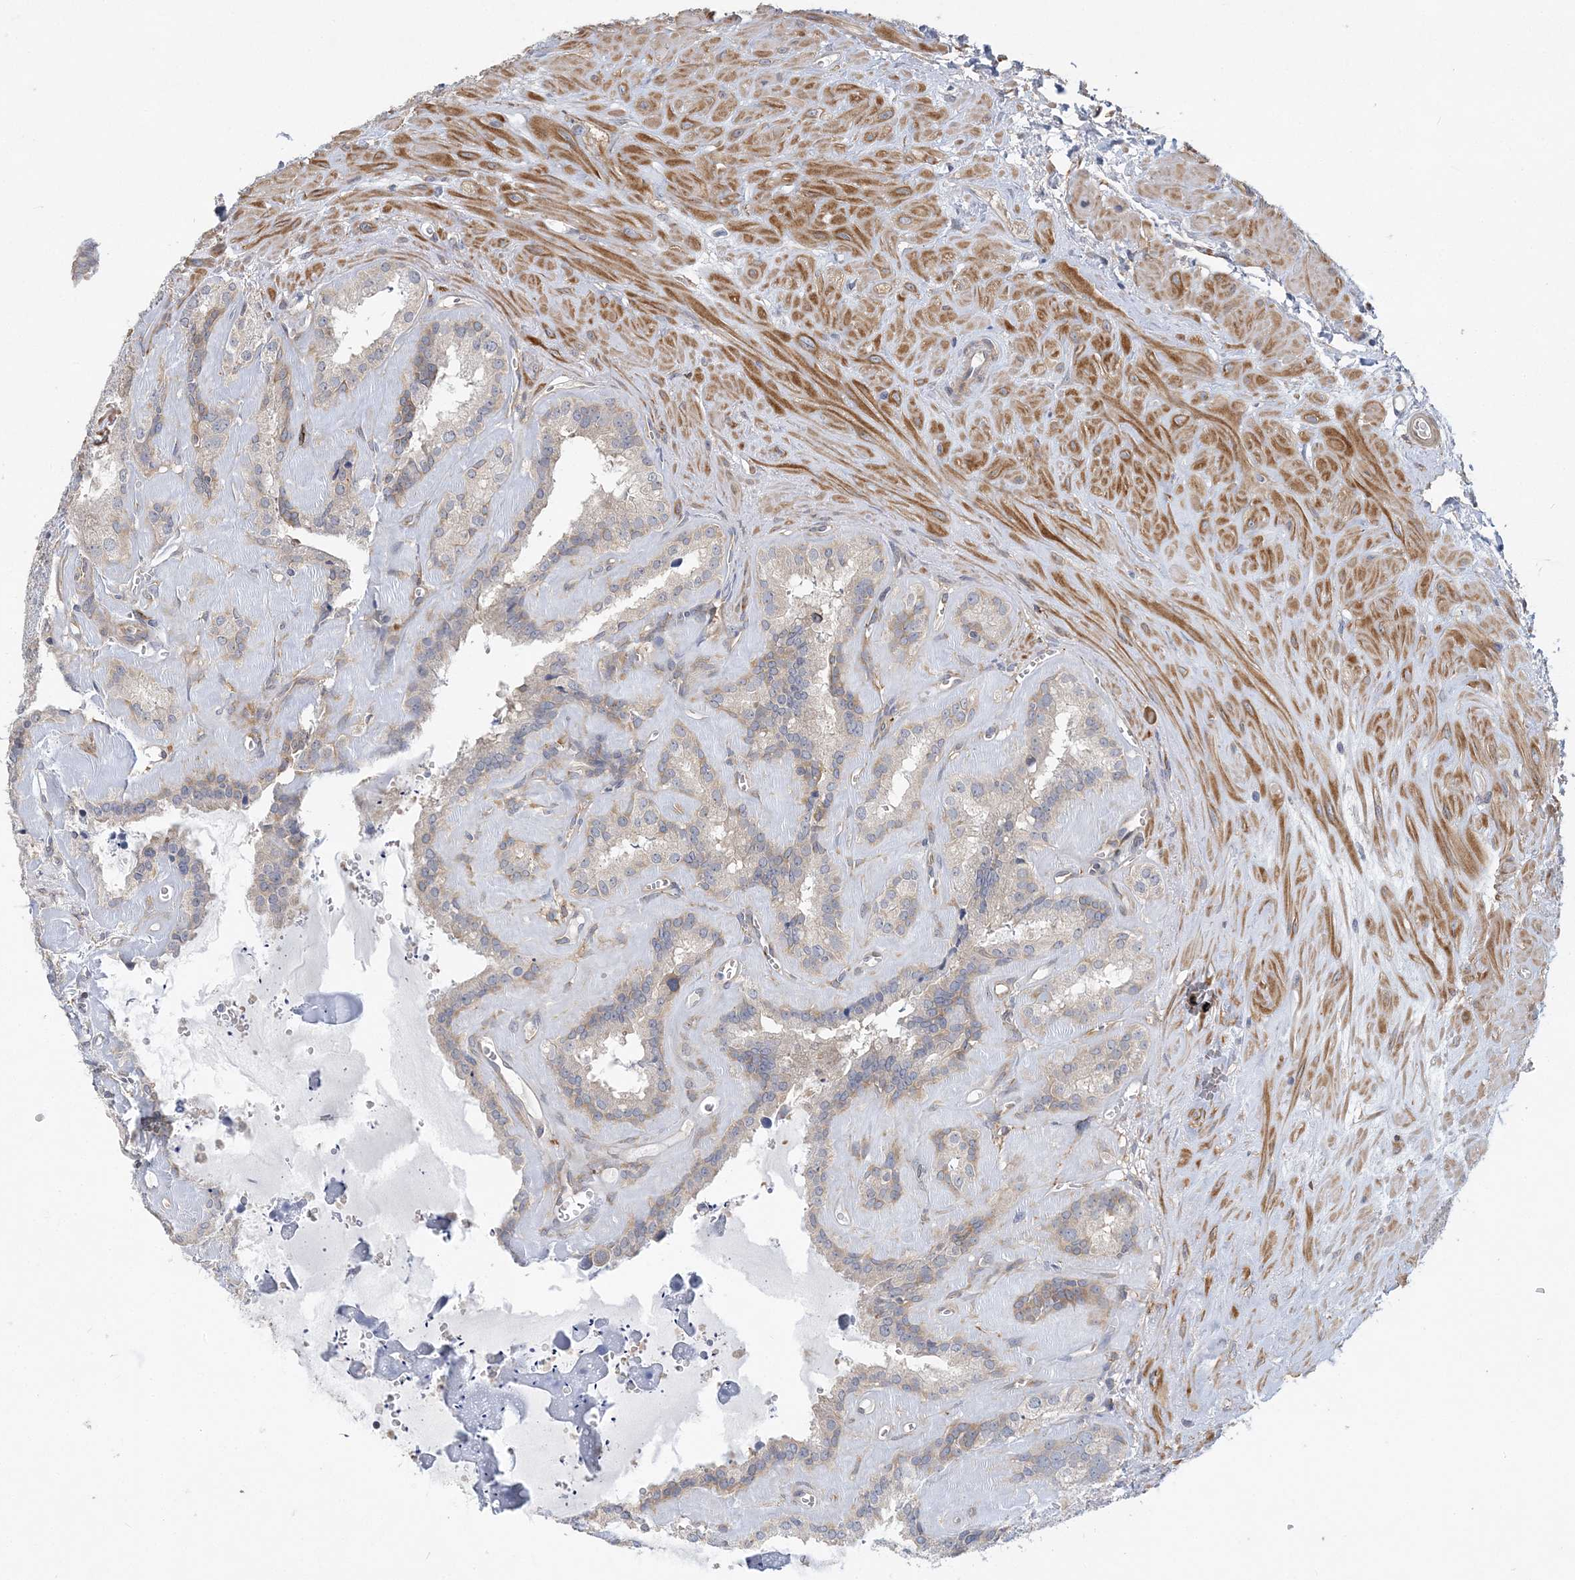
{"staining": {"intensity": "moderate", "quantity": "<25%", "location": "cytoplasmic/membranous"}, "tissue": "seminal vesicle", "cell_type": "Glandular cells", "image_type": "normal", "snomed": [{"axis": "morphology", "description": "Normal tissue, NOS"}, {"axis": "topography", "description": "Prostate"}, {"axis": "topography", "description": "Seminal veicle"}], "caption": "Protein expression analysis of benign human seminal vesicle reveals moderate cytoplasmic/membranous expression in about <25% of glandular cells.", "gene": "MAP4K5", "patient": {"sex": "male", "age": 59}}